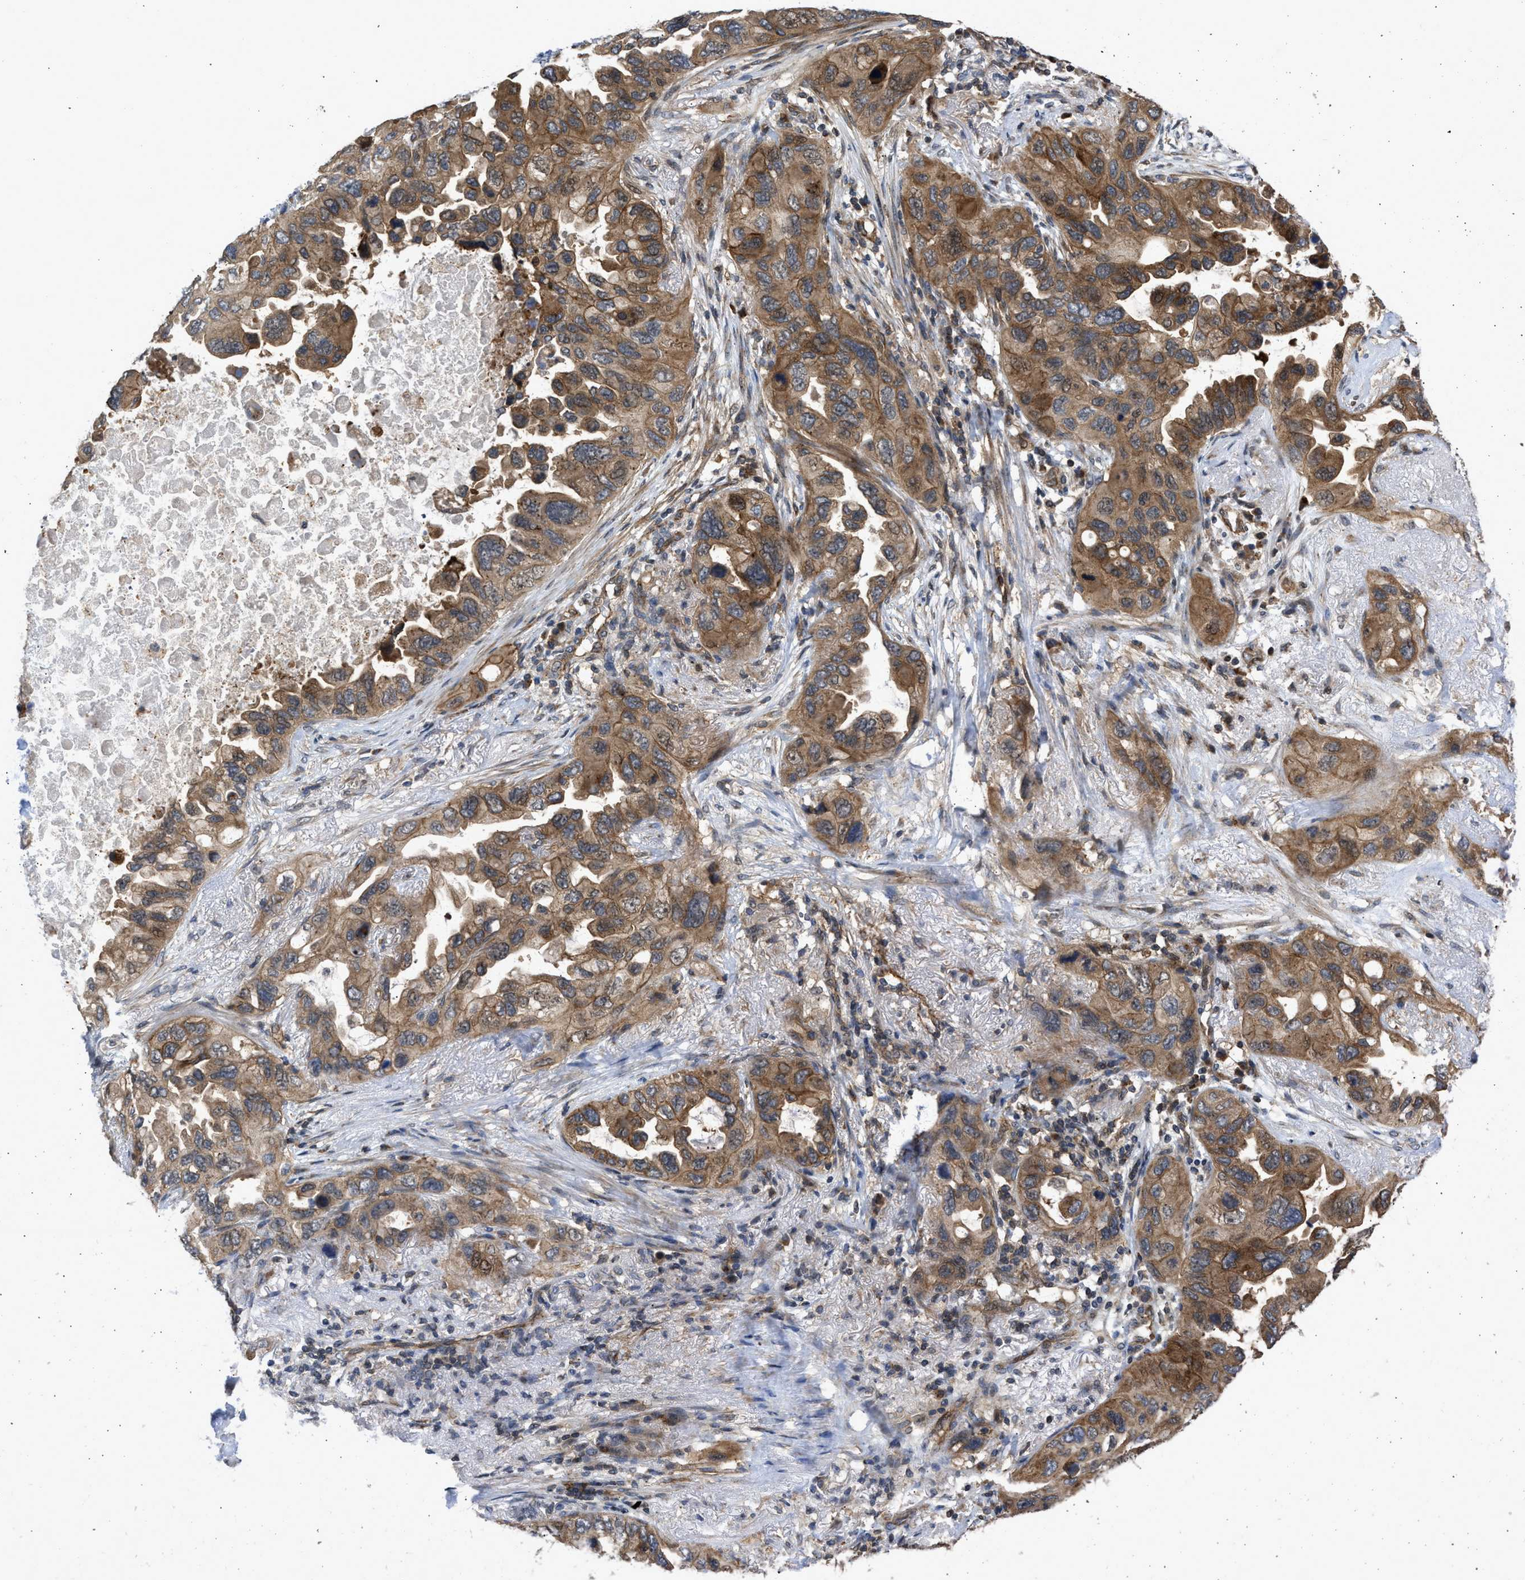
{"staining": {"intensity": "moderate", "quantity": ">75%", "location": "cytoplasmic/membranous"}, "tissue": "lung cancer", "cell_type": "Tumor cells", "image_type": "cancer", "snomed": [{"axis": "morphology", "description": "Squamous cell carcinoma, NOS"}, {"axis": "topography", "description": "Lung"}], "caption": "DAB immunohistochemical staining of human lung cancer (squamous cell carcinoma) reveals moderate cytoplasmic/membranous protein expression in approximately >75% of tumor cells.", "gene": "GPATCH2L", "patient": {"sex": "female", "age": 73}}